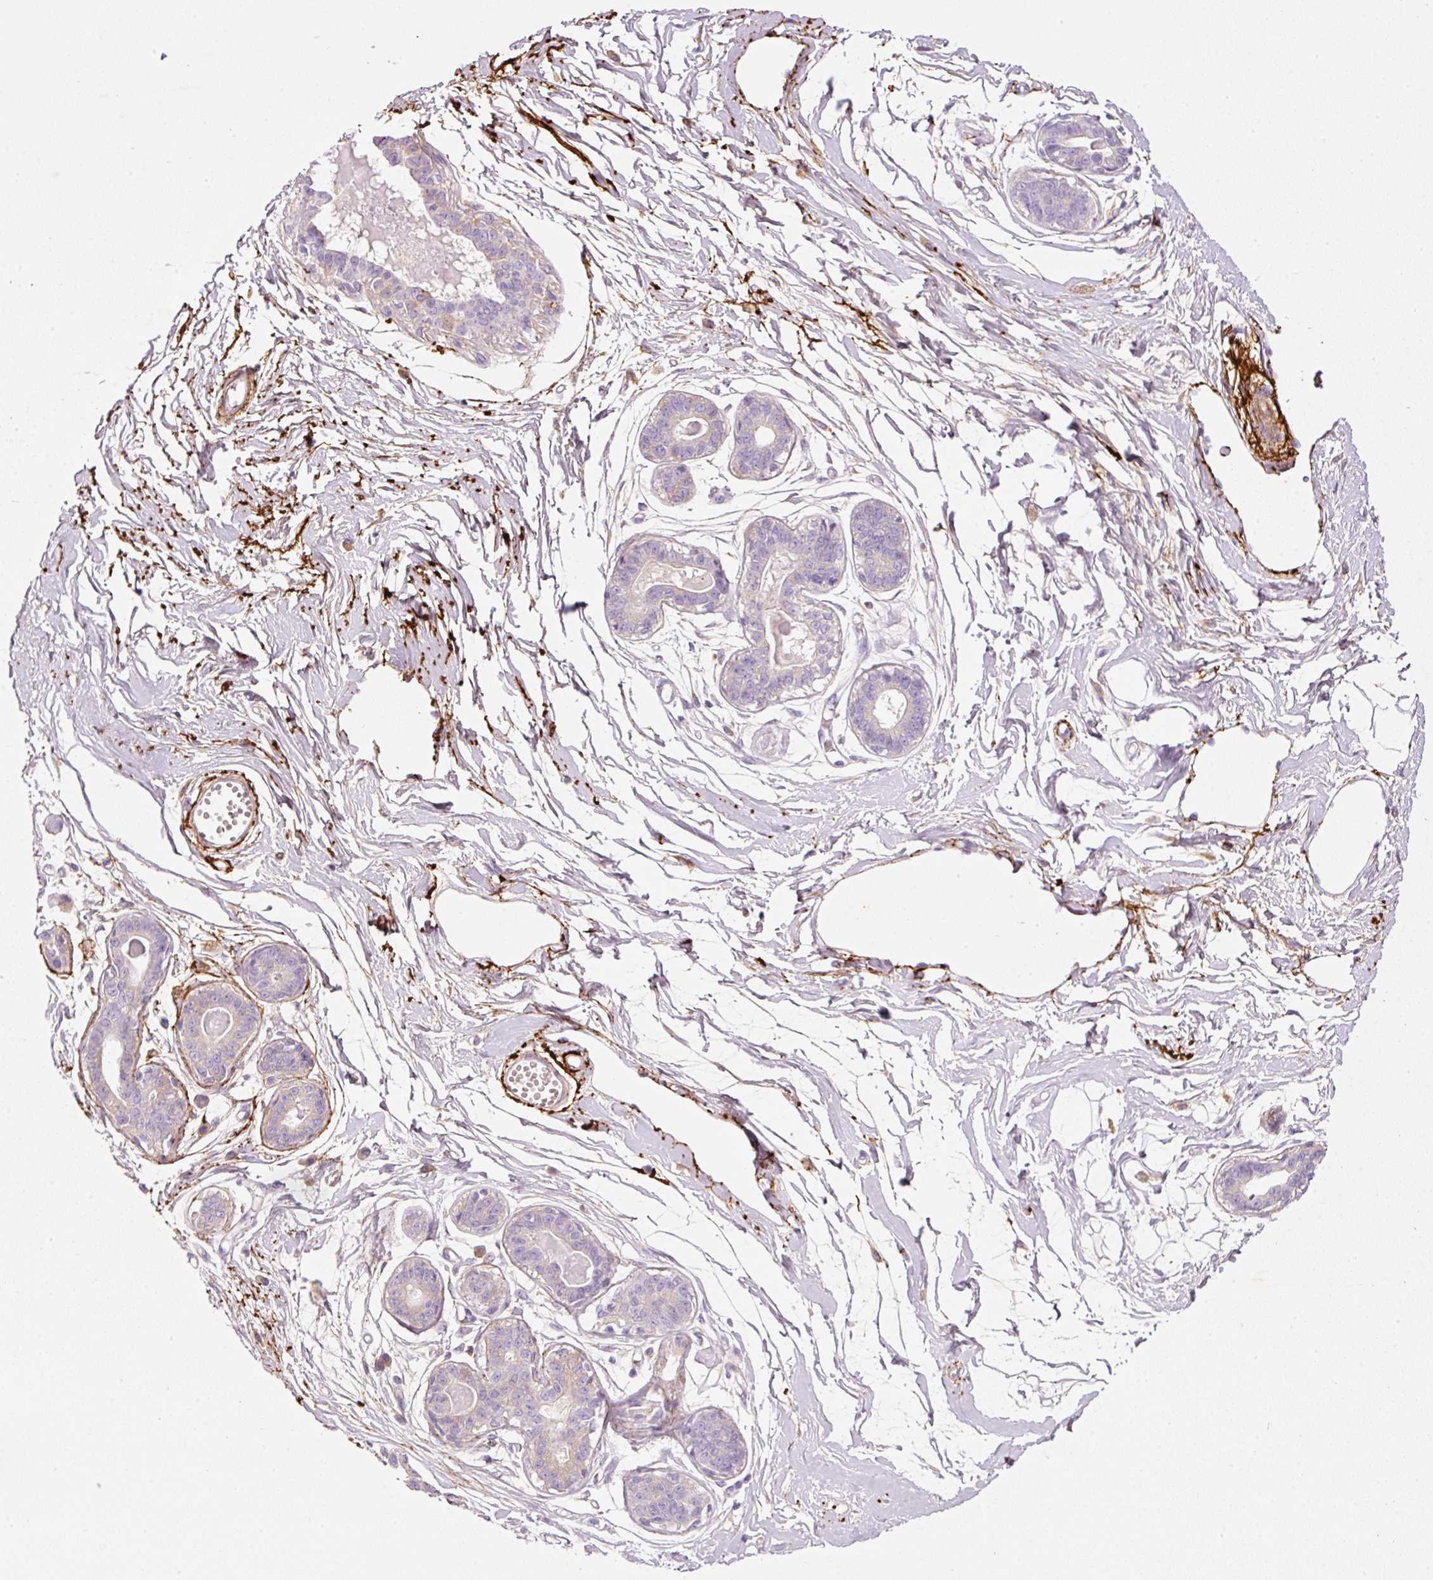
{"staining": {"intensity": "negative", "quantity": "none", "location": "none"}, "tissue": "breast", "cell_type": "Adipocytes", "image_type": "normal", "snomed": [{"axis": "morphology", "description": "Normal tissue, NOS"}, {"axis": "topography", "description": "Breast"}], "caption": "DAB immunohistochemical staining of normal human breast displays no significant expression in adipocytes.", "gene": "MFAP4", "patient": {"sex": "female", "age": 45}}